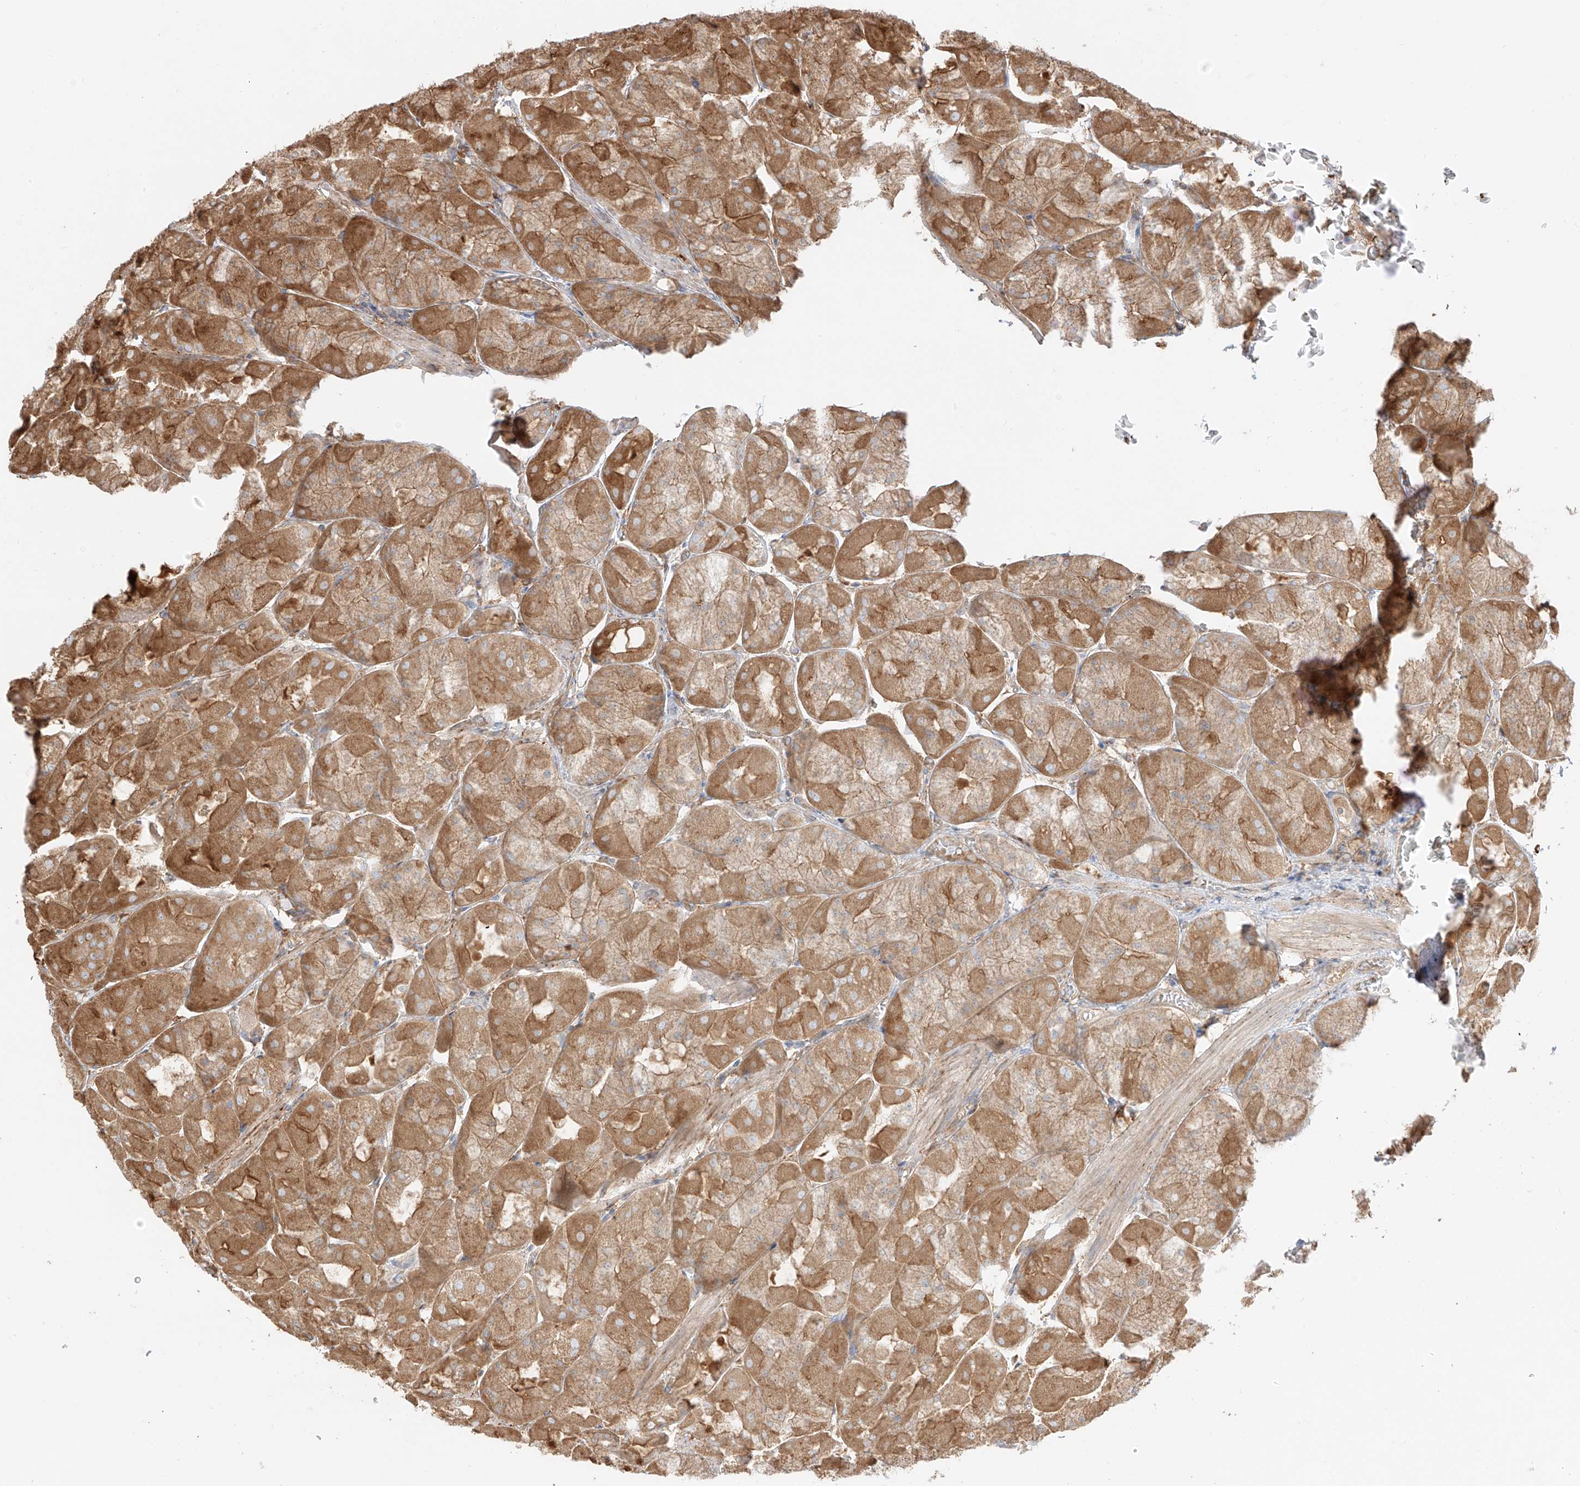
{"staining": {"intensity": "moderate", "quantity": ">75%", "location": "cytoplasmic/membranous"}, "tissue": "stomach", "cell_type": "Glandular cells", "image_type": "normal", "snomed": [{"axis": "morphology", "description": "Normal tissue, NOS"}, {"axis": "topography", "description": "Stomach"}], "caption": "A high-resolution micrograph shows IHC staining of normal stomach, which displays moderate cytoplasmic/membranous positivity in about >75% of glandular cells.", "gene": "SNX9", "patient": {"sex": "female", "age": 61}}